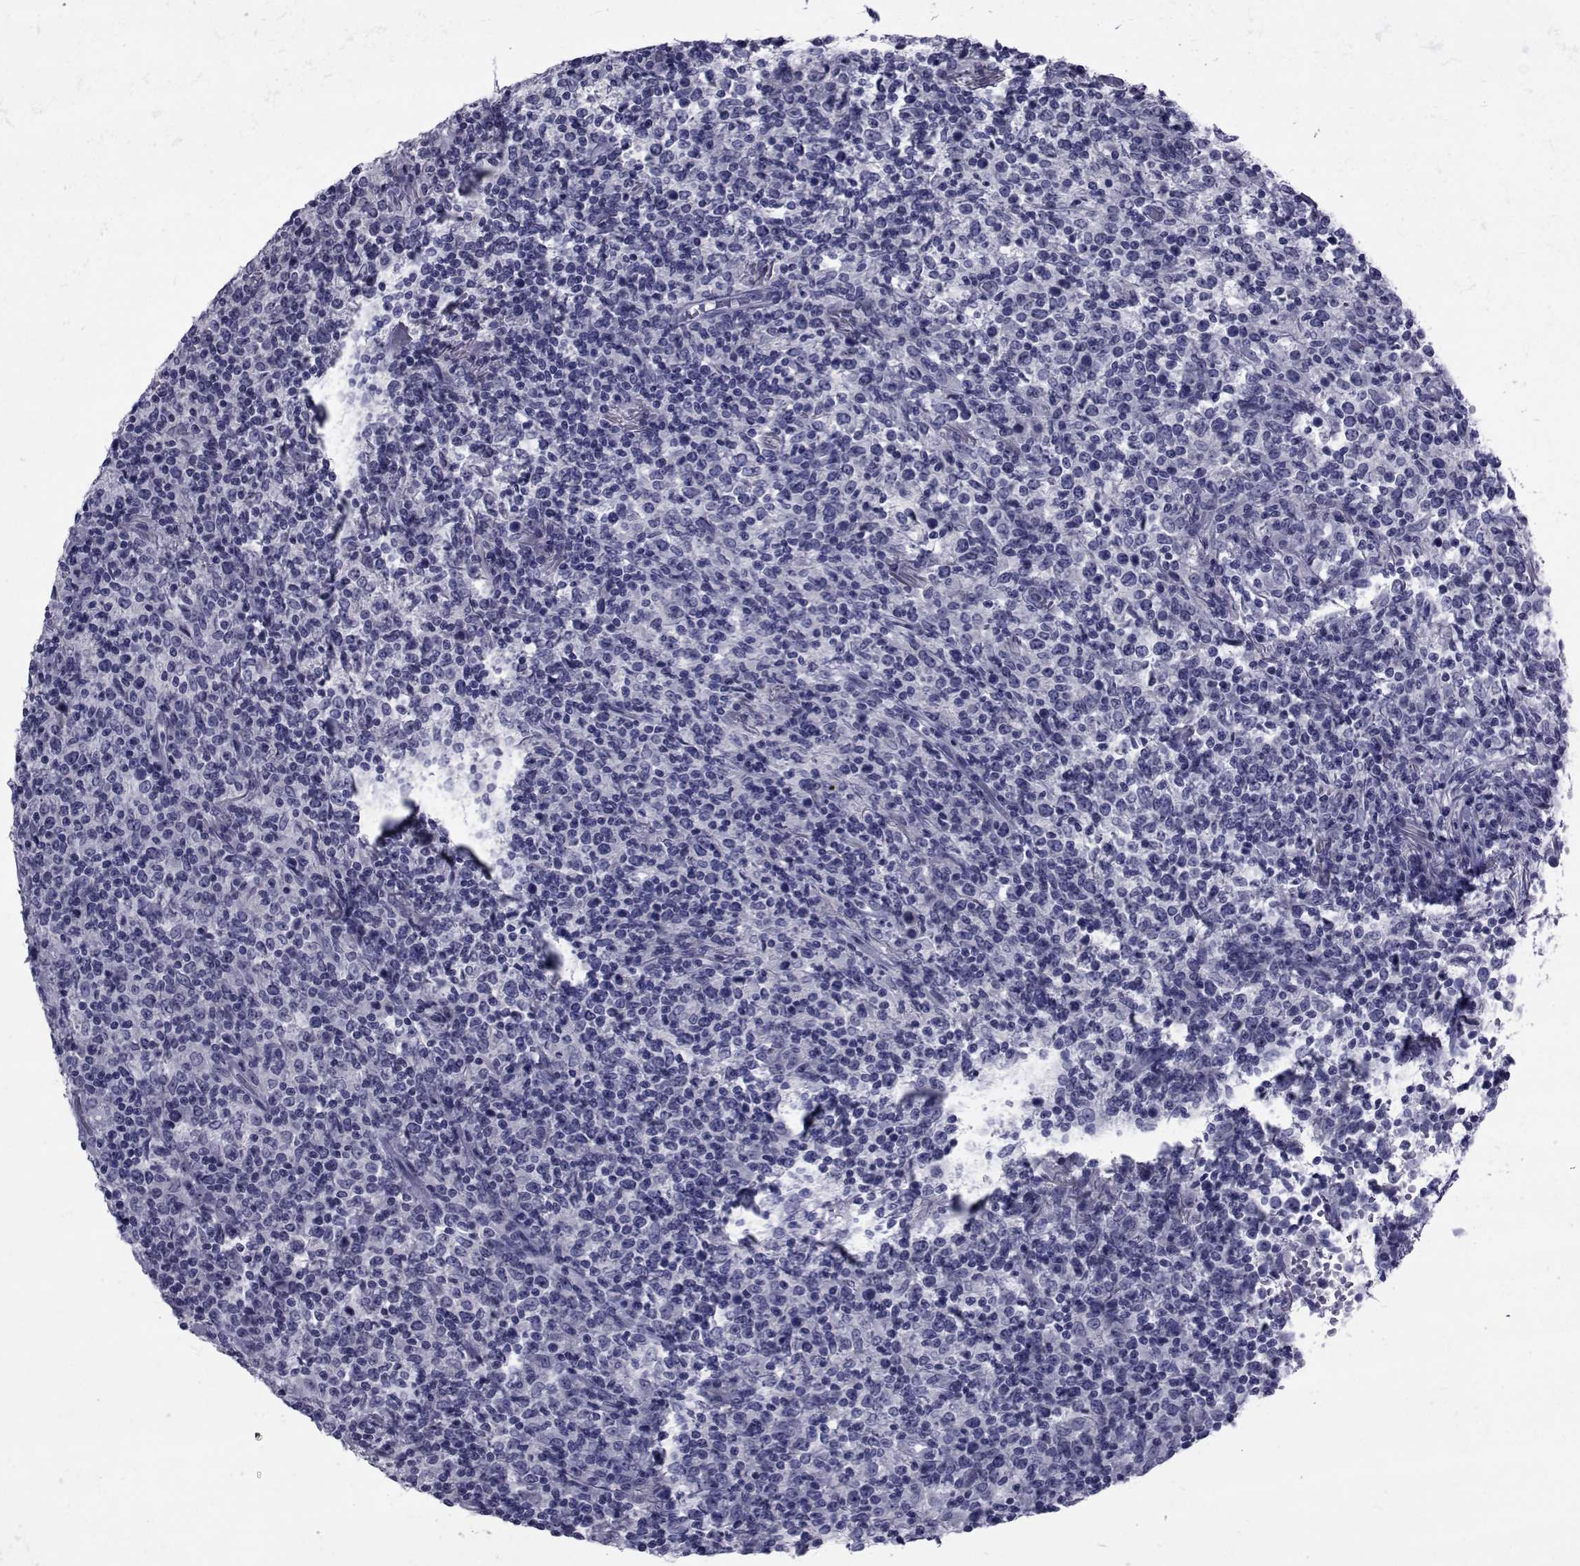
{"staining": {"intensity": "negative", "quantity": "none", "location": "none"}, "tissue": "lymphoma", "cell_type": "Tumor cells", "image_type": "cancer", "snomed": [{"axis": "morphology", "description": "Malignant lymphoma, non-Hodgkin's type, High grade"}, {"axis": "topography", "description": "Lung"}], "caption": "There is no significant staining in tumor cells of lymphoma.", "gene": "GKAP1", "patient": {"sex": "male", "age": 79}}